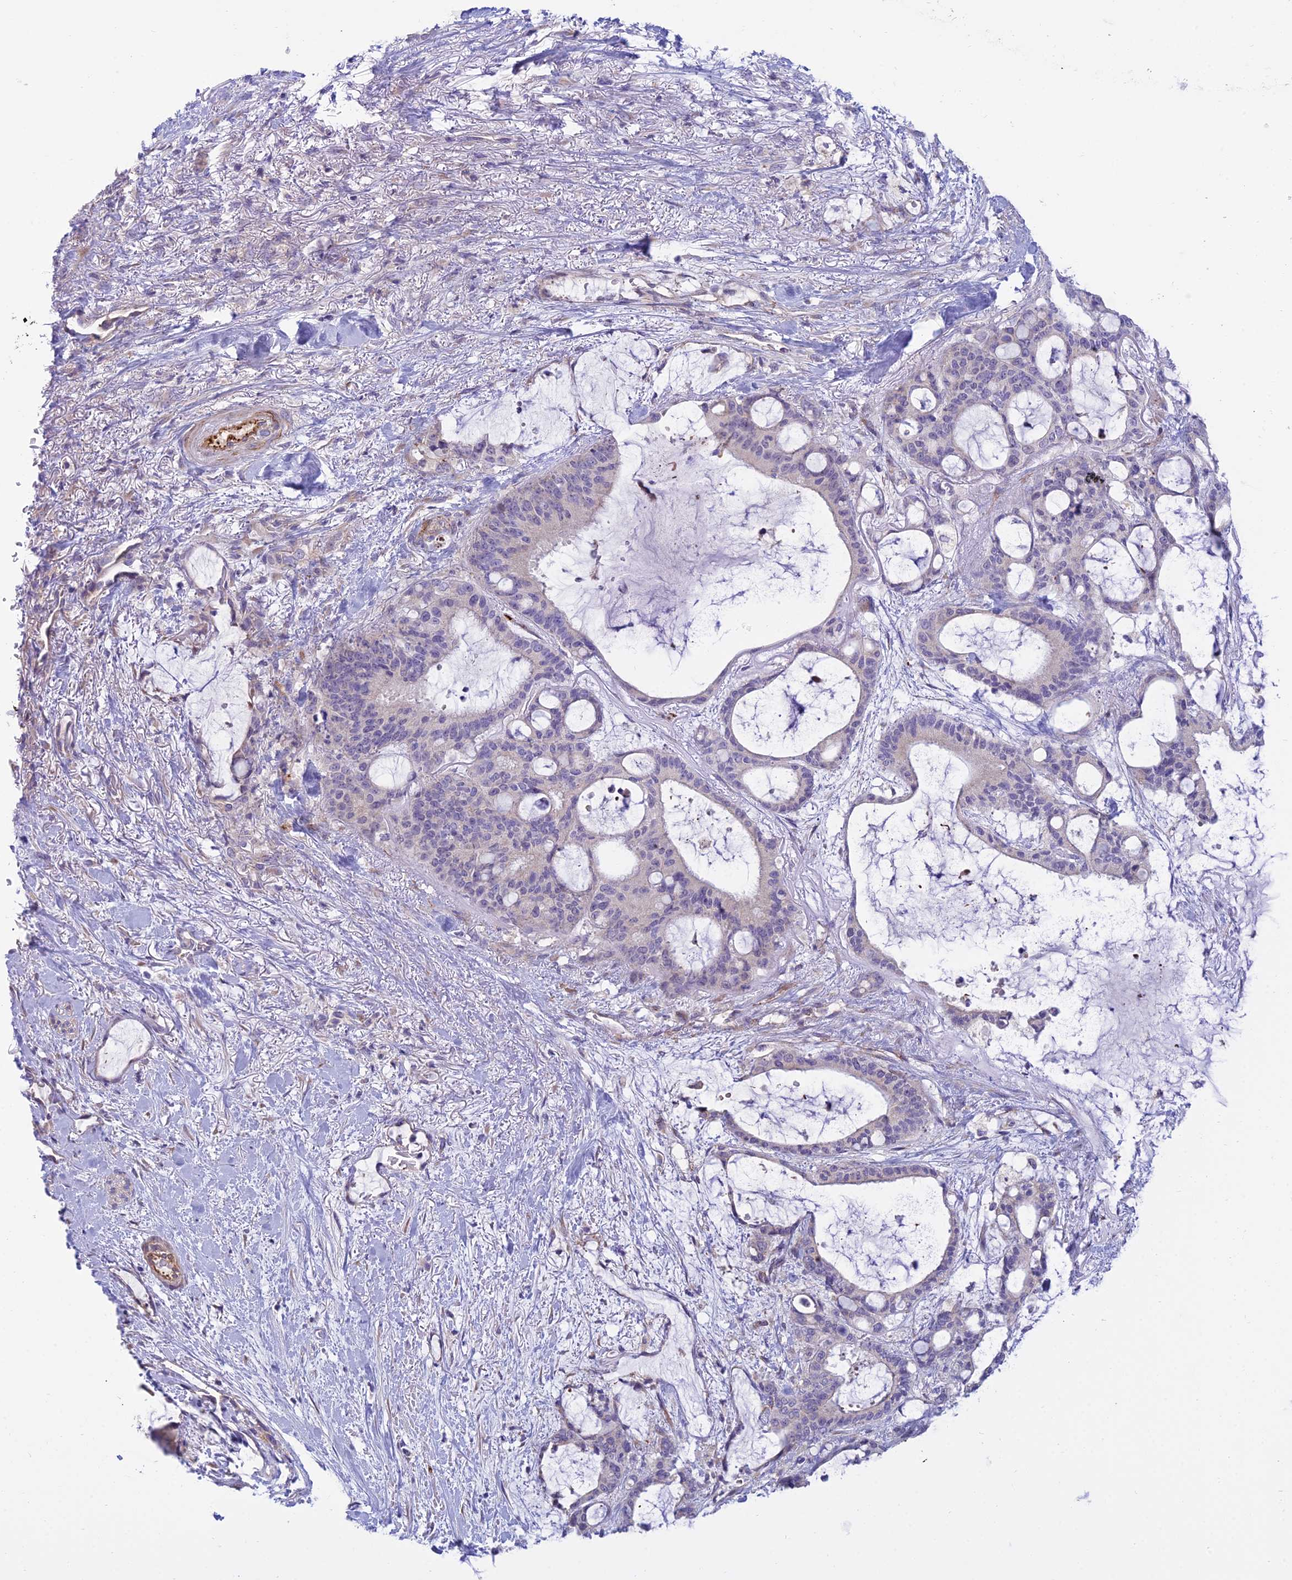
{"staining": {"intensity": "negative", "quantity": "none", "location": "none"}, "tissue": "liver cancer", "cell_type": "Tumor cells", "image_type": "cancer", "snomed": [{"axis": "morphology", "description": "Normal tissue, NOS"}, {"axis": "morphology", "description": "Cholangiocarcinoma"}, {"axis": "topography", "description": "Liver"}, {"axis": "topography", "description": "Peripheral nerve tissue"}], "caption": "DAB (3,3'-diaminobenzidine) immunohistochemical staining of cholangiocarcinoma (liver) displays no significant staining in tumor cells. (Immunohistochemistry, brightfield microscopy, high magnification).", "gene": "DUS2", "patient": {"sex": "female", "age": 73}}